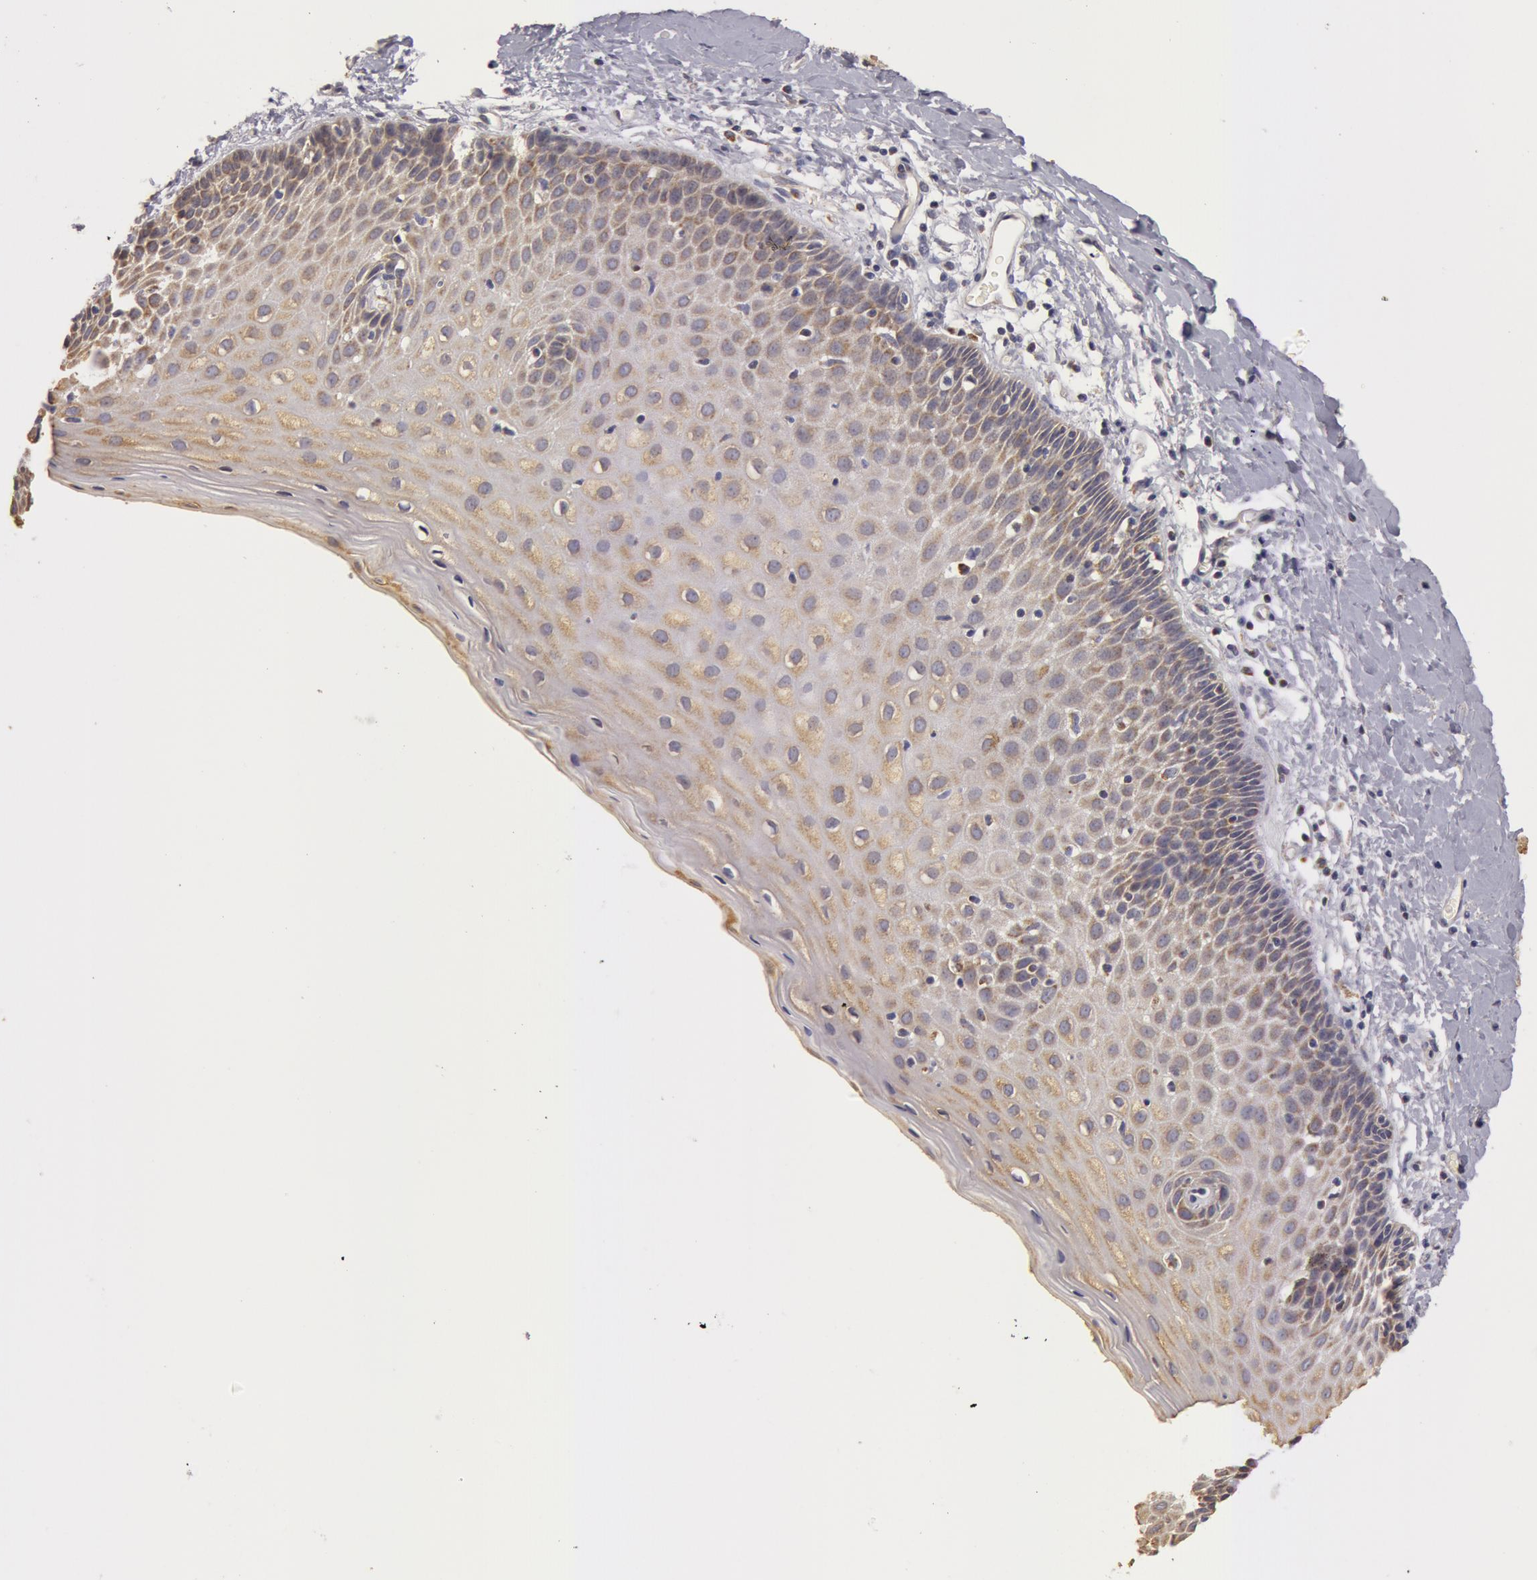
{"staining": {"intensity": "weak", "quantity": ">75%", "location": "cytoplasmic/membranous"}, "tissue": "cervix", "cell_type": "Glandular cells", "image_type": "normal", "snomed": [{"axis": "morphology", "description": "Normal tissue, NOS"}, {"axis": "topography", "description": "Cervix"}], "caption": "Immunohistochemical staining of normal cervix reveals >75% levels of weak cytoplasmic/membranous protein staining in about >75% of glandular cells.", "gene": "KRT18", "patient": {"sex": "female", "age": 53}}